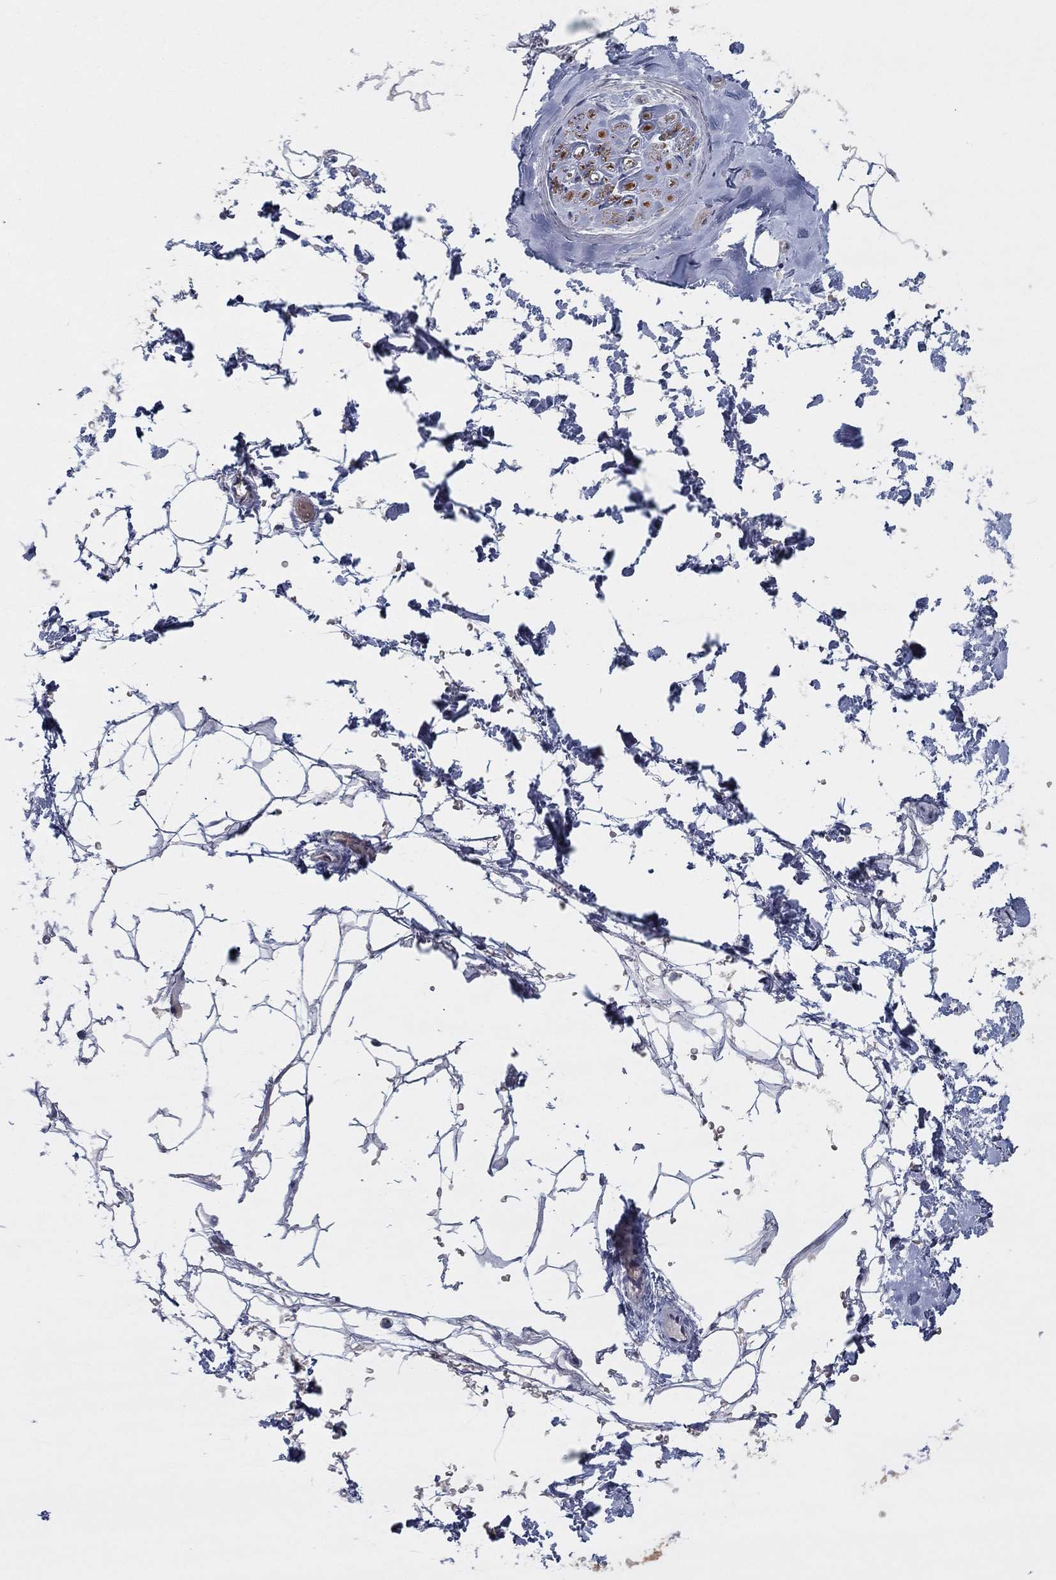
{"staining": {"intensity": "negative", "quantity": "none", "location": "none"}, "tissue": "adipose tissue", "cell_type": "Adipocytes", "image_type": "normal", "snomed": [{"axis": "morphology", "description": "Normal tissue, NOS"}, {"axis": "topography", "description": "Skin"}, {"axis": "topography", "description": "Peripheral nerve tissue"}], "caption": "Immunohistochemical staining of normal adipose tissue shows no significant staining in adipocytes.", "gene": "AMN1", "patient": {"sex": "female", "age": 56}}